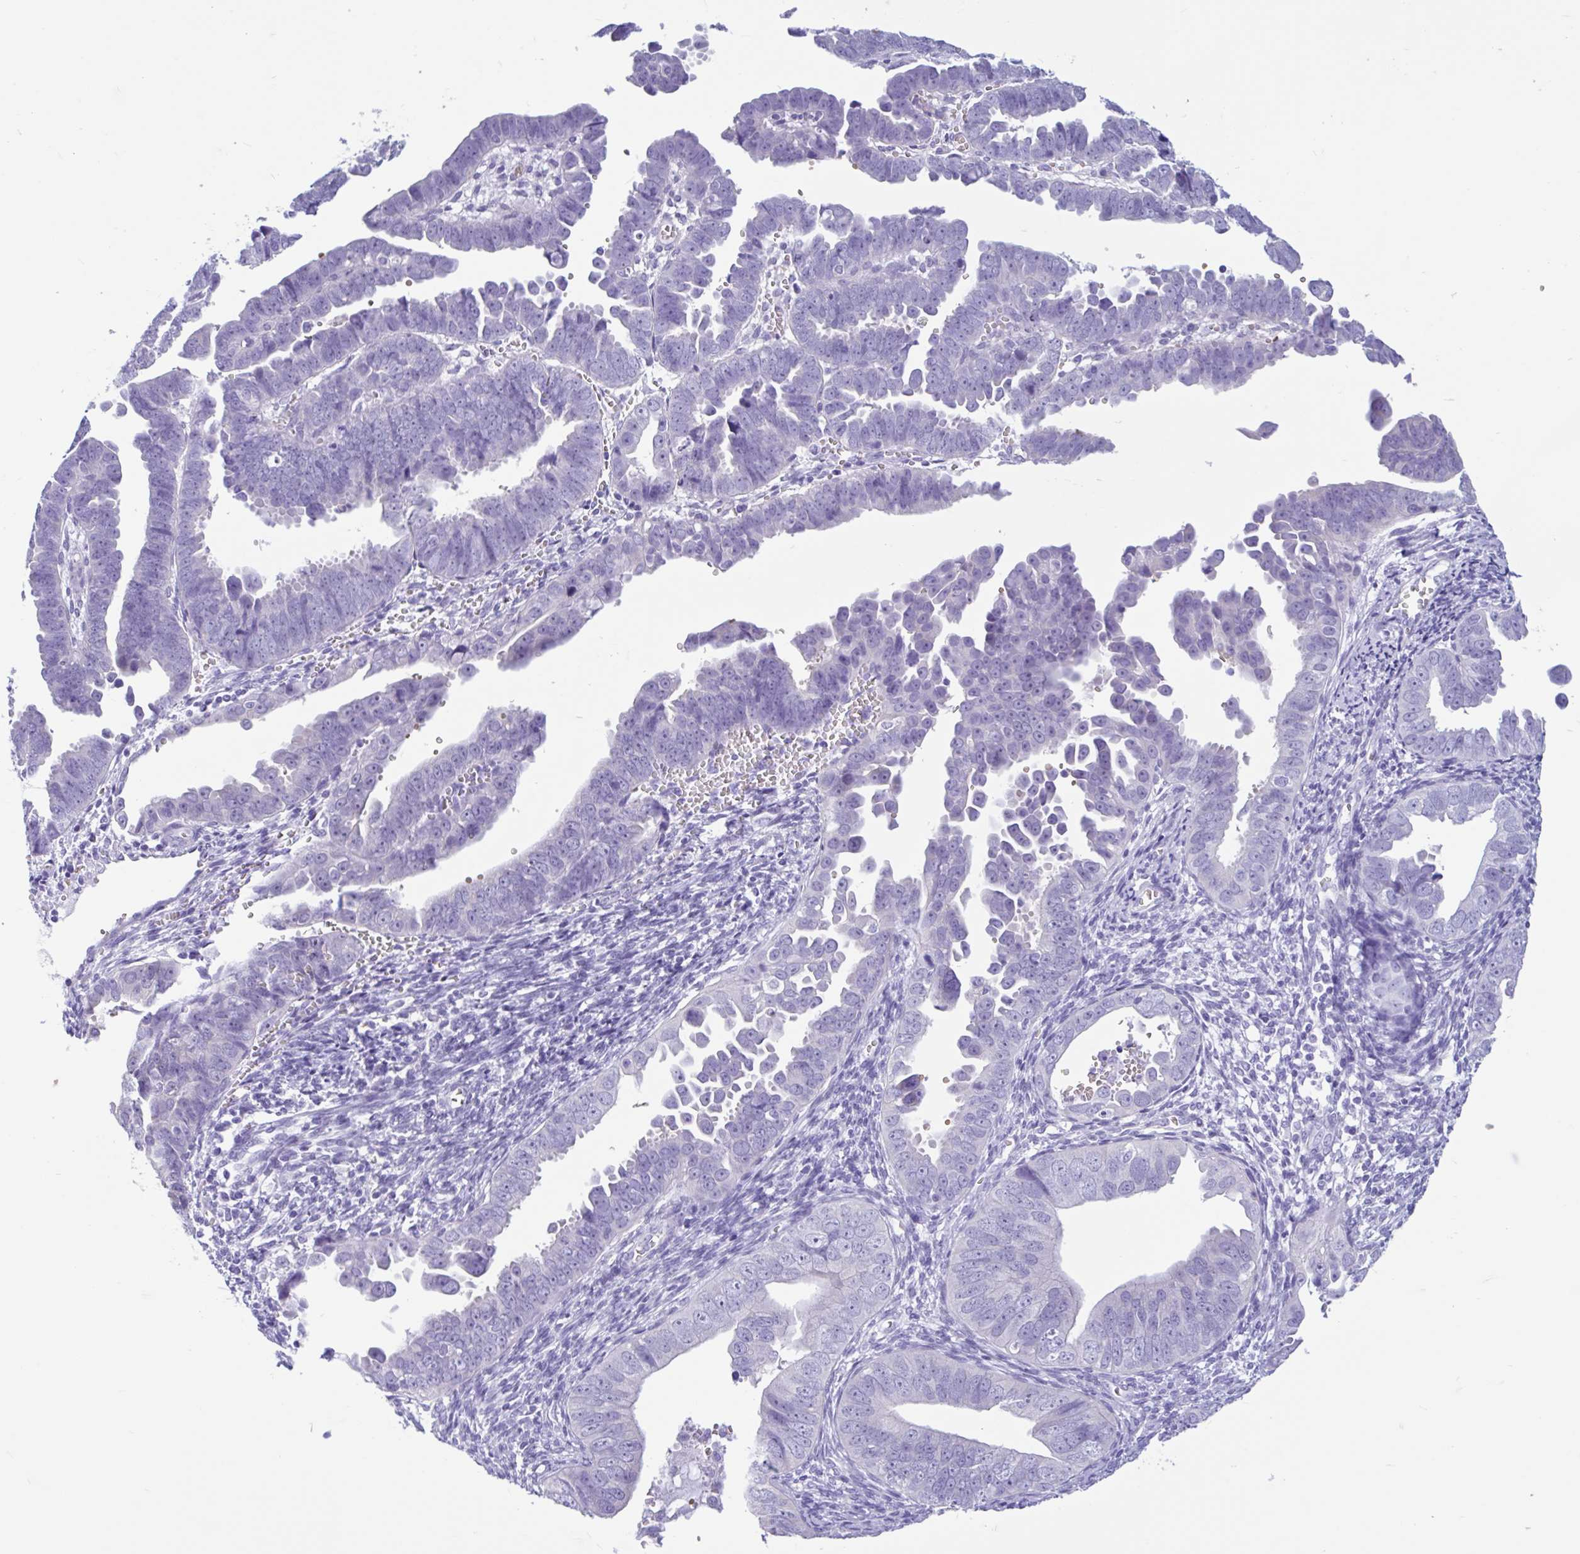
{"staining": {"intensity": "negative", "quantity": "none", "location": "none"}, "tissue": "endometrial cancer", "cell_type": "Tumor cells", "image_type": "cancer", "snomed": [{"axis": "morphology", "description": "Adenocarcinoma, NOS"}, {"axis": "topography", "description": "Endometrium"}], "caption": "Tumor cells show no significant positivity in endometrial adenocarcinoma. The staining is performed using DAB (3,3'-diaminobenzidine) brown chromogen with nuclei counter-stained in using hematoxylin.", "gene": "TMEM79", "patient": {"sex": "female", "age": 75}}